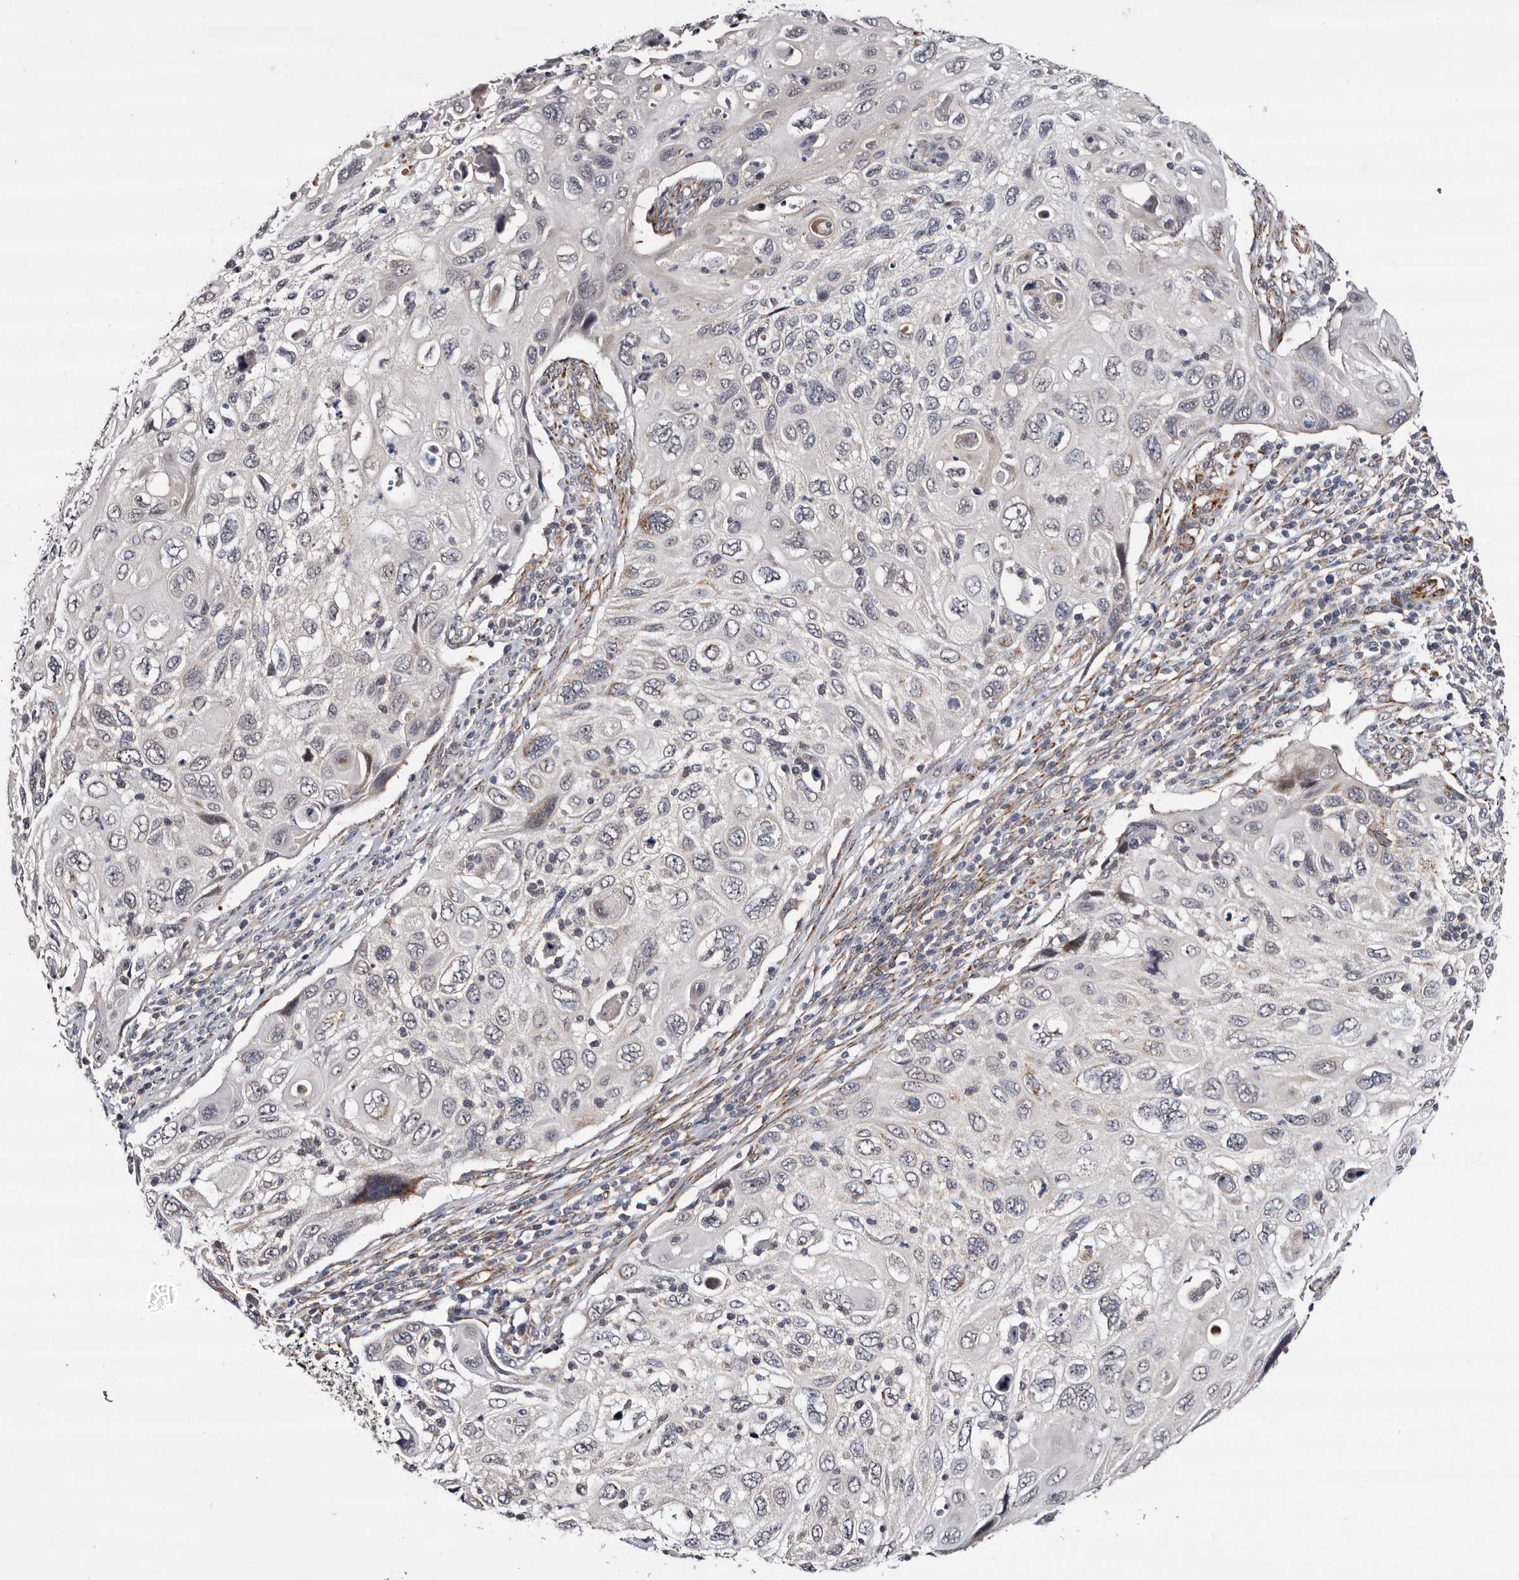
{"staining": {"intensity": "negative", "quantity": "none", "location": "none"}, "tissue": "cervical cancer", "cell_type": "Tumor cells", "image_type": "cancer", "snomed": [{"axis": "morphology", "description": "Squamous cell carcinoma, NOS"}, {"axis": "topography", "description": "Cervix"}], "caption": "Protein analysis of cervical cancer (squamous cell carcinoma) exhibits no significant staining in tumor cells.", "gene": "ARMCX2", "patient": {"sex": "female", "age": 70}}